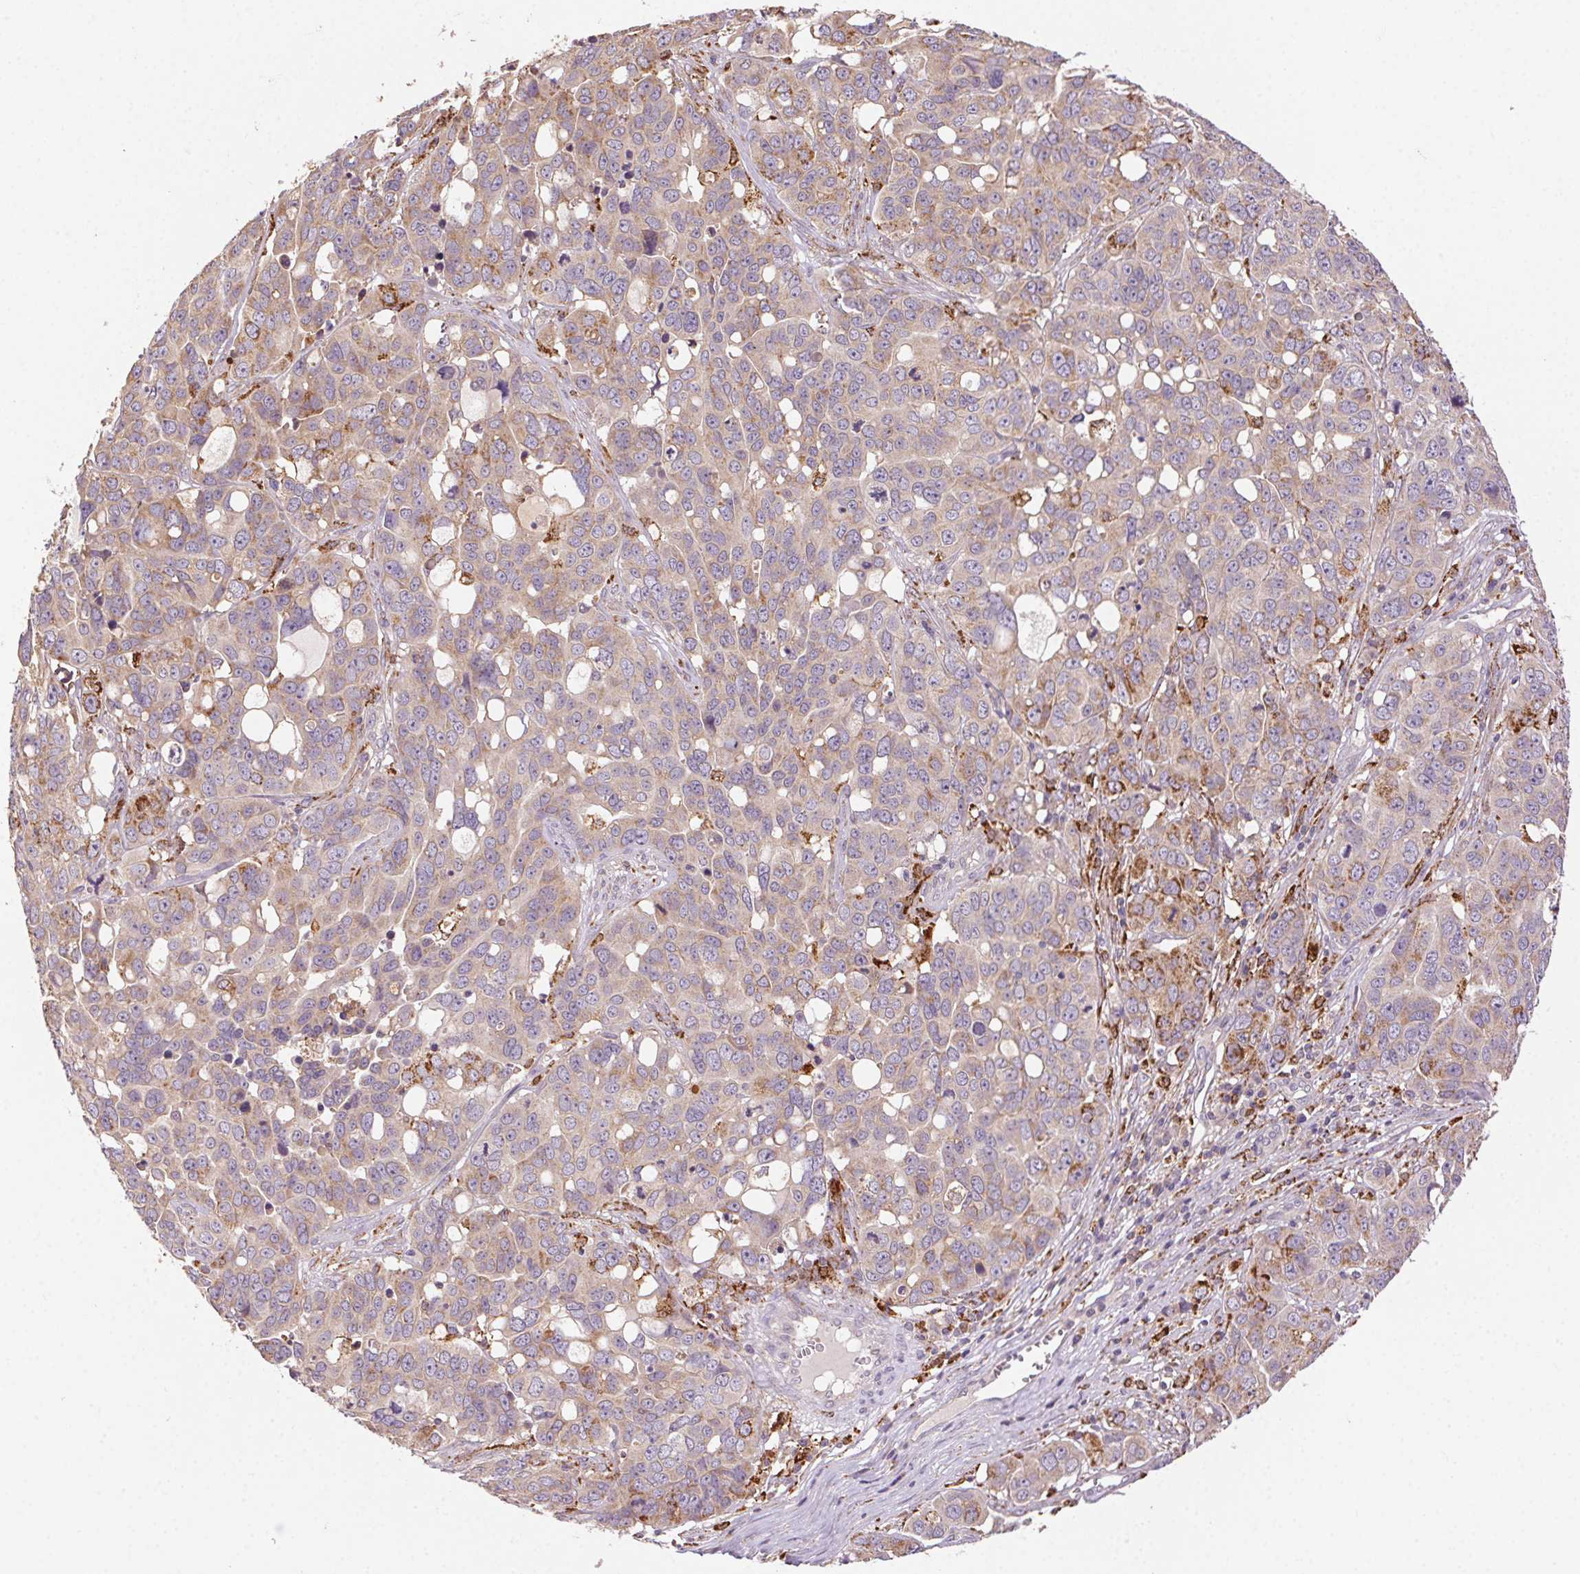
{"staining": {"intensity": "weak", "quantity": ">75%", "location": "cytoplasmic/membranous"}, "tissue": "ovarian cancer", "cell_type": "Tumor cells", "image_type": "cancer", "snomed": [{"axis": "morphology", "description": "Carcinoma, endometroid"}, {"axis": "topography", "description": "Ovary"}], "caption": "The histopathology image exhibits immunohistochemical staining of endometroid carcinoma (ovarian). There is weak cytoplasmic/membranous positivity is present in approximately >75% of tumor cells. (DAB IHC with brightfield microscopy, high magnification).", "gene": "FNBP1L", "patient": {"sex": "female", "age": 78}}